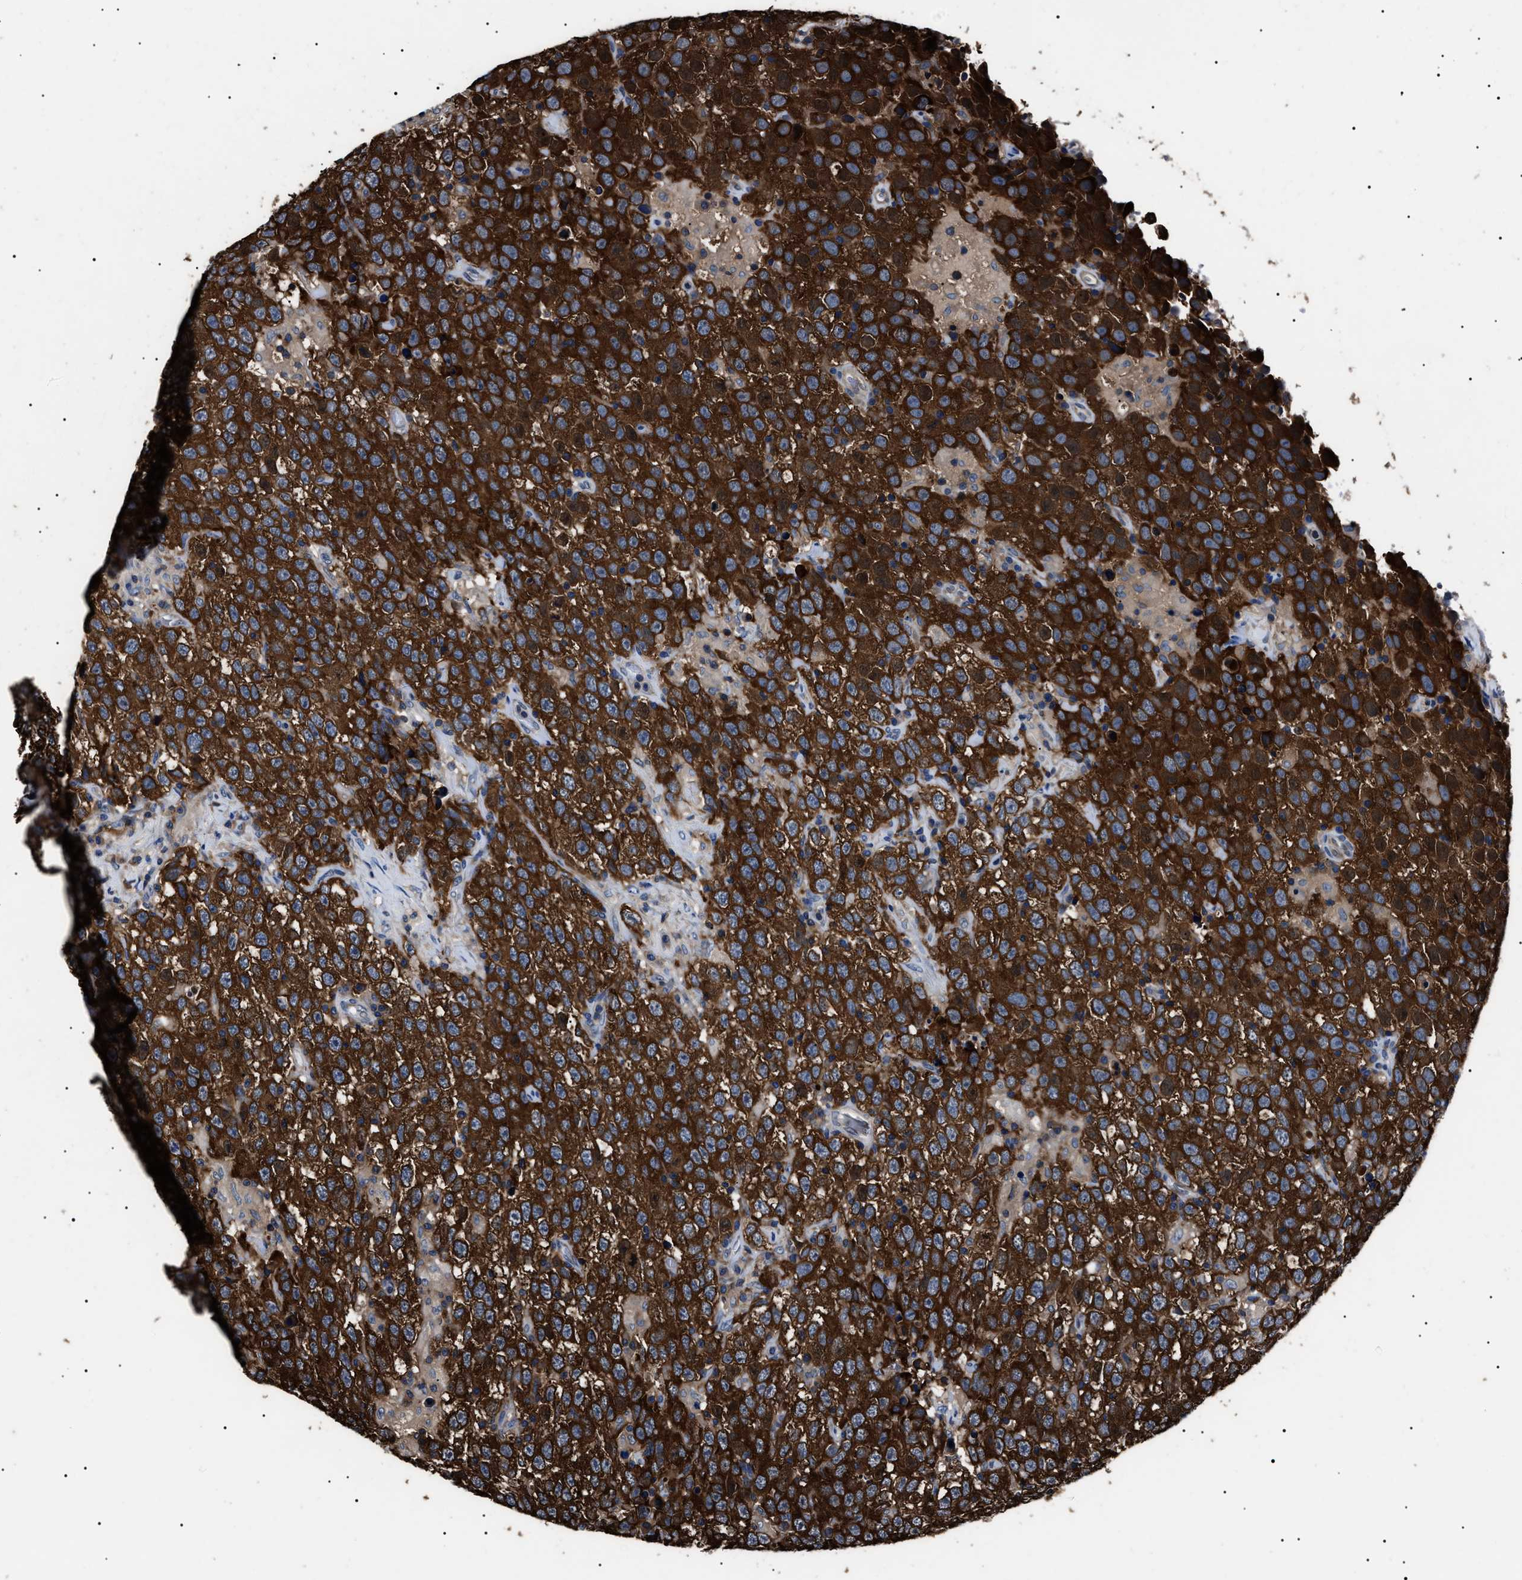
{"staining": {"intensity": "strong", "quantity": ">75%", "location": "cytoplasmic/membranous"}, "tissue": "testis cancer", "cell_type": "Tumor cells", "image_type": "cancer", "snomed": [{"axis": "morphology", "description": "Seminoma, NOS"}, {"axis": "topography", "description": "Testis"}], "caption": "Strong cytoplasmic/membranous staining for a protein is appreciated in approximately >75% of tumor cells of seminoma (testis) using immunohistochemistry.", "gene": "CCT8", "patient": {"sex": "male", "age": 41}}